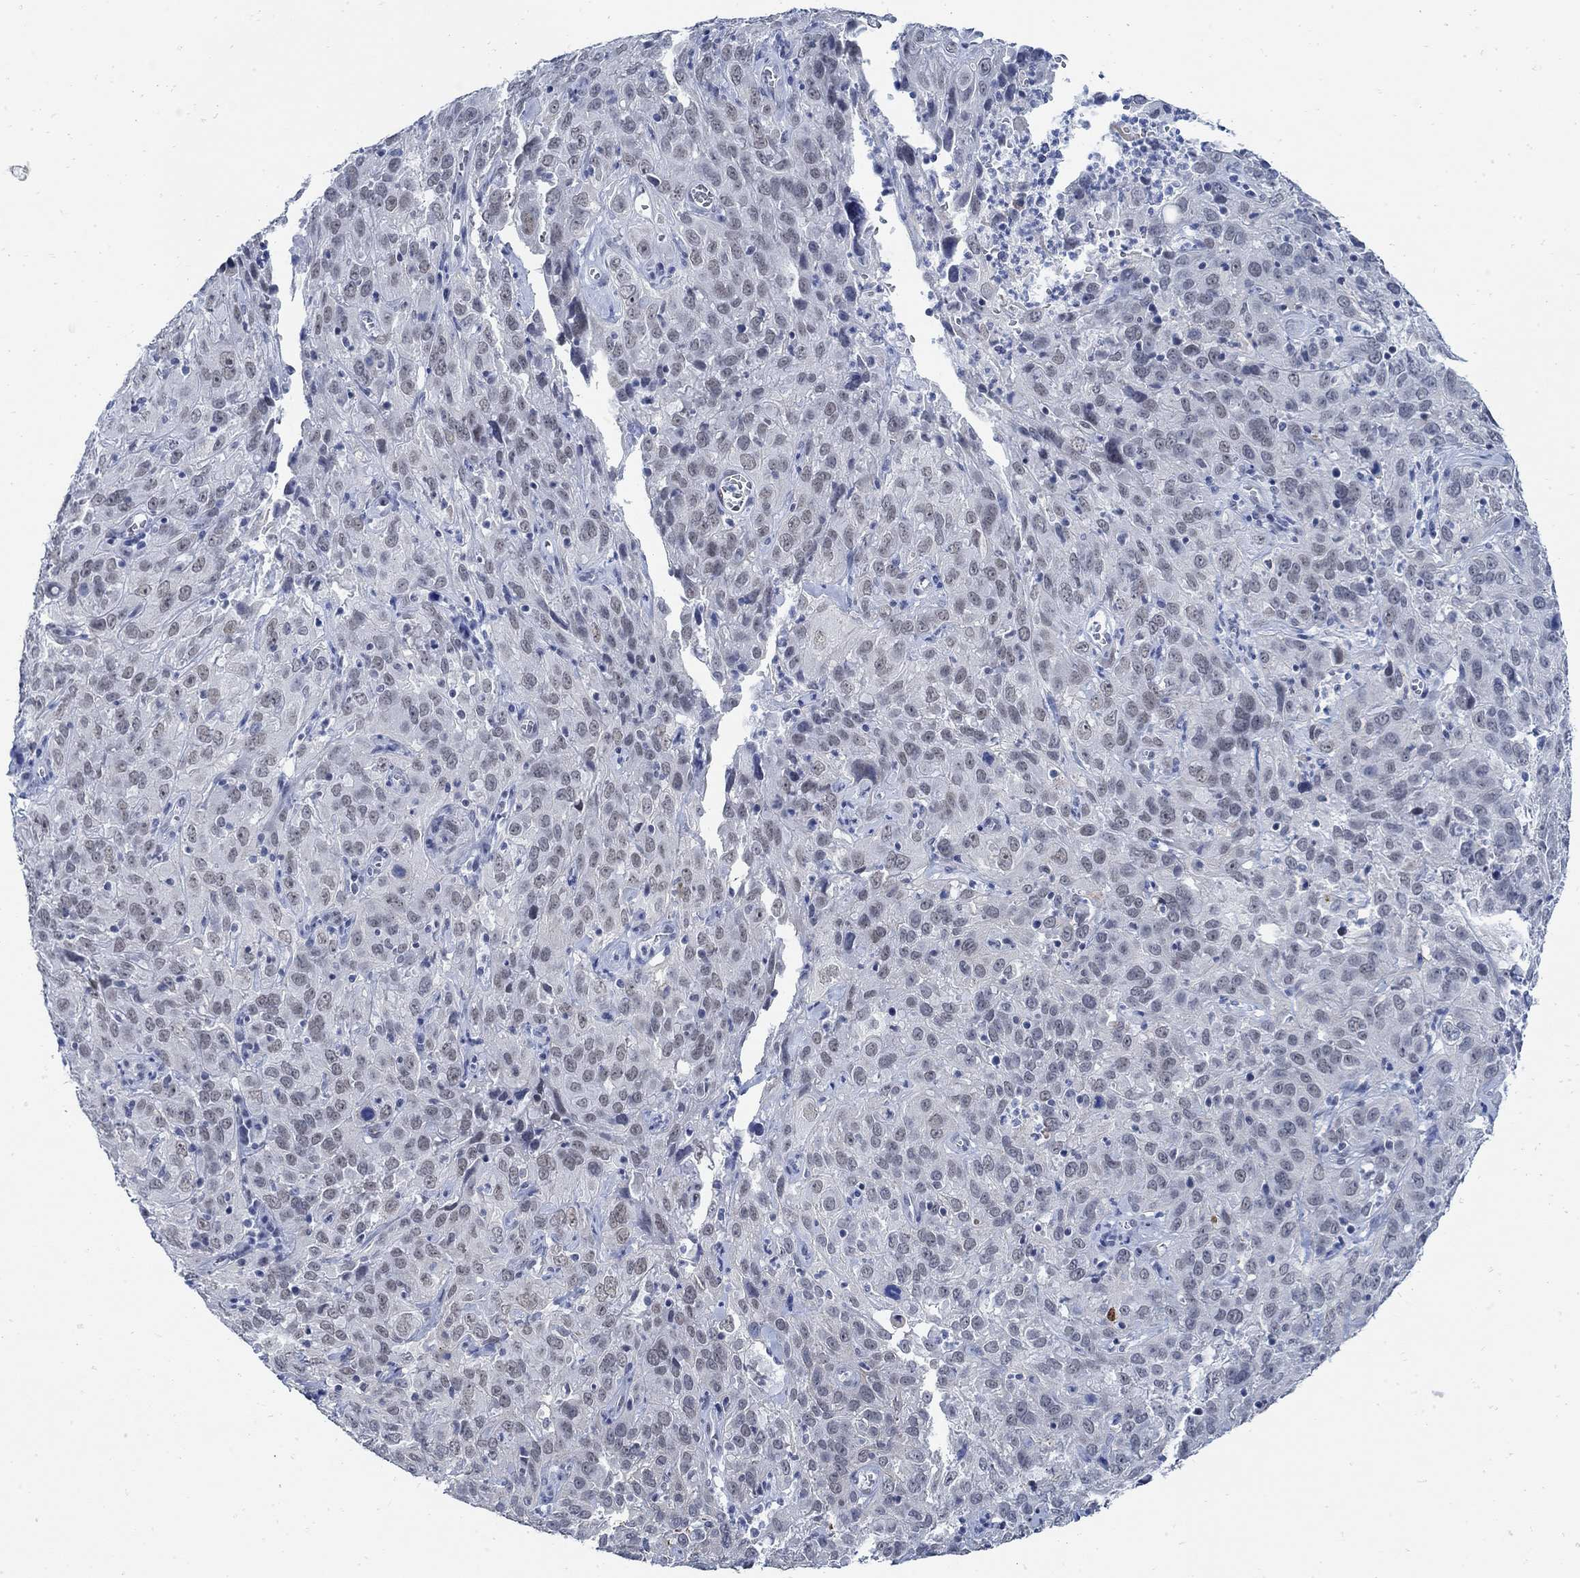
{"staining": {"intensity": "weak", "quantity": "<25%", "location": "nuclear"}, "tissue": "cervical cancer", "cell_type": "Tumor cells", "image_type": "cancer", "snomed": [{"axis": "morphology", "description": "Squamous cell carcinoma, NOS"}, {"axis": "topography", "description": "Cervix"}], "caption": "DAB immunohistochemical staining of human cervical squamous cell carcinoma displays no significant positivity in tumor cells.", "gene": "DLK1", "patient": {"sex": "female", "age": 32}}